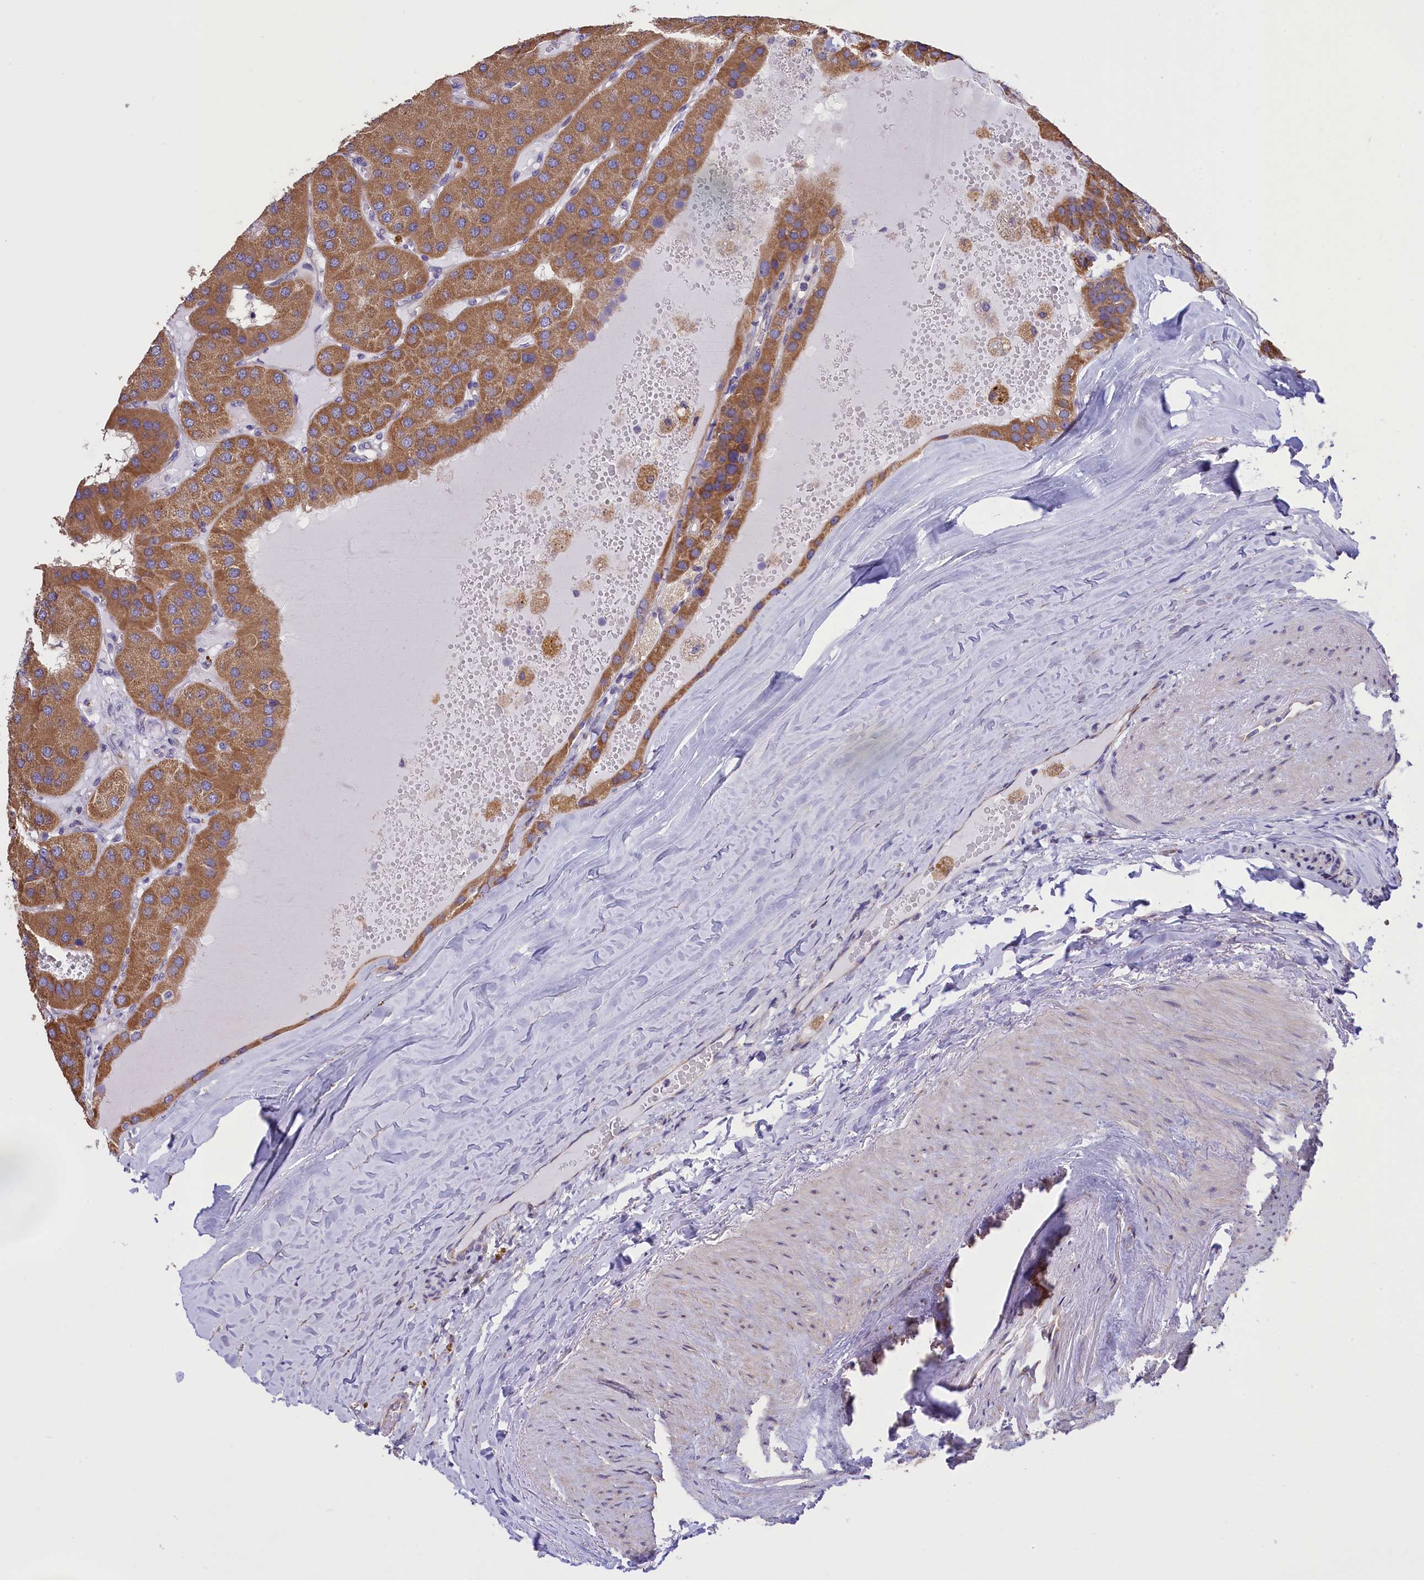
{"staining": {"intensity": "moderate", "quantity": ">75%", "location": "cytoplasmic/membranous"}, "tissue": "parathyroid gland", "cell_type": "Glandular cells", "image_type": "normal", "snomed": [{"axis": "morphology", "description": "Normal tissue, NOS"}, {"axis": "morphology", "description": "Adenoma, NOS"}, {"axis": "topography", "description": "Parathyroid gland"}], "caption": "DAB (3,3'-diaminobenzidine) immunohistochemical staining of unremarkable parathyroid gland reveals moderate cytoplasmic/membranous protein positivity in approximately >75% of glandular cells. Using DAB (brown) and hematoxylin (blue) stains, captured at high magnification using brightfield microscopy.", "gene": "CYP2U1", "patient": {"sex": "female", "age": 86}}